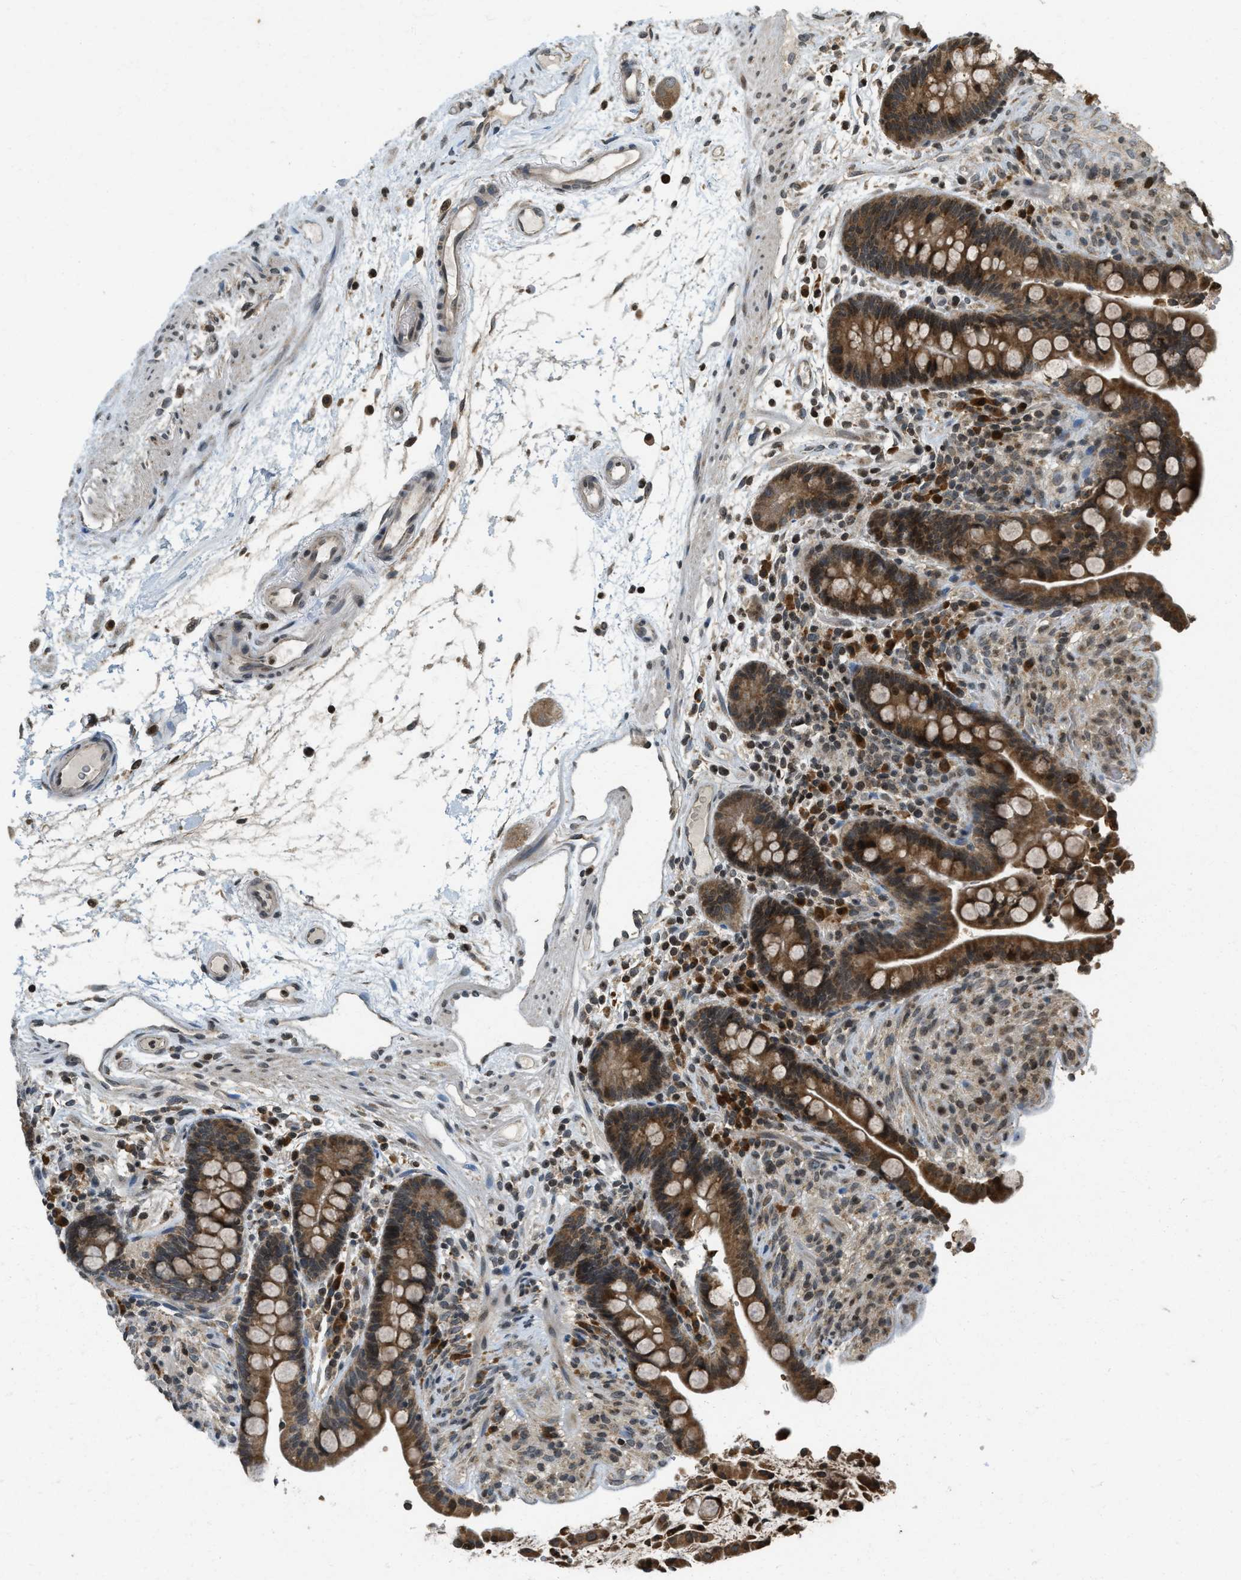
{"staining": {"intensity": "moderate", "quantity": ">75%", "location": "cytoplasmic/membranous,nuclear"}, "tissue": "colon", "cell_type": "Endothelial cells", "image_type": "normal", "snomed": [{"axis": "morphology", "description": "Normal tissue, NOS"}, {"axis": "topography", "description": "Colon"}], "caption": "Brown immunohistochemical staining in normal human colon exhibits moderate cytoplasmic/membranous,nuclear expression in approximately >75% of endothelial cells. (Brightfield microscopy of DAB IHC at high magnification).", "gene": "SIAH1", "patient": {"sex": "male", "age": 73}}